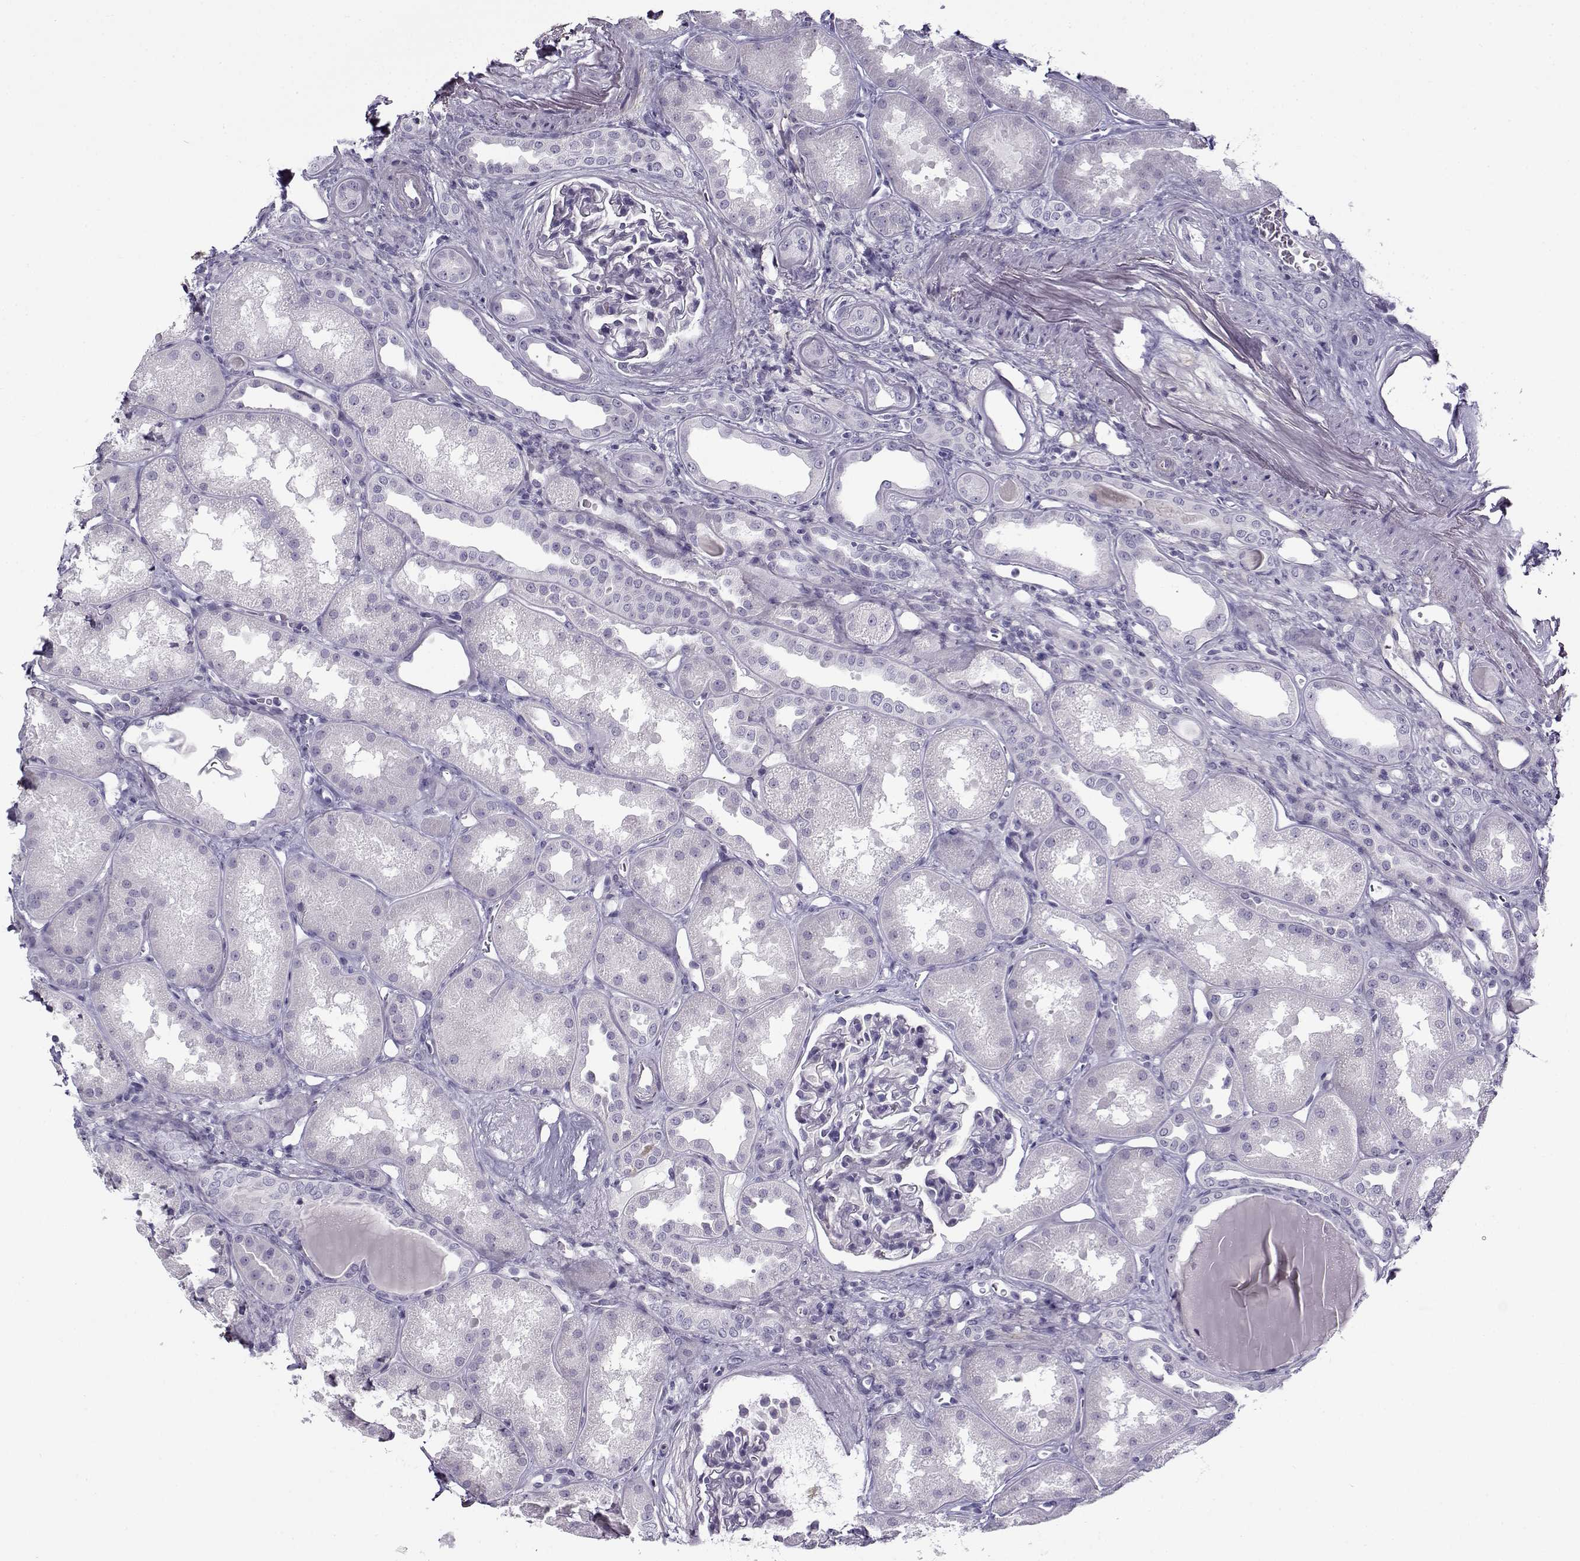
{"staining": {"intensity": "negative", "quantity": "none", "location": "none"}, "tissue": "kidney", "cell_type": "Cells in glomeruli", "image_type": "normal", "snomed": [{"axis": "morphology", "description": "Normal tissue, NOS"}, {"axis": "topography", "description": "Kidney"}], "caption": "This is a micrograph of IHC staining of normal kidney, which shows no positivity in cells in glomeruli.", "gene": "GTSF1L", "patient": {"sex": "male", "age": 61}}